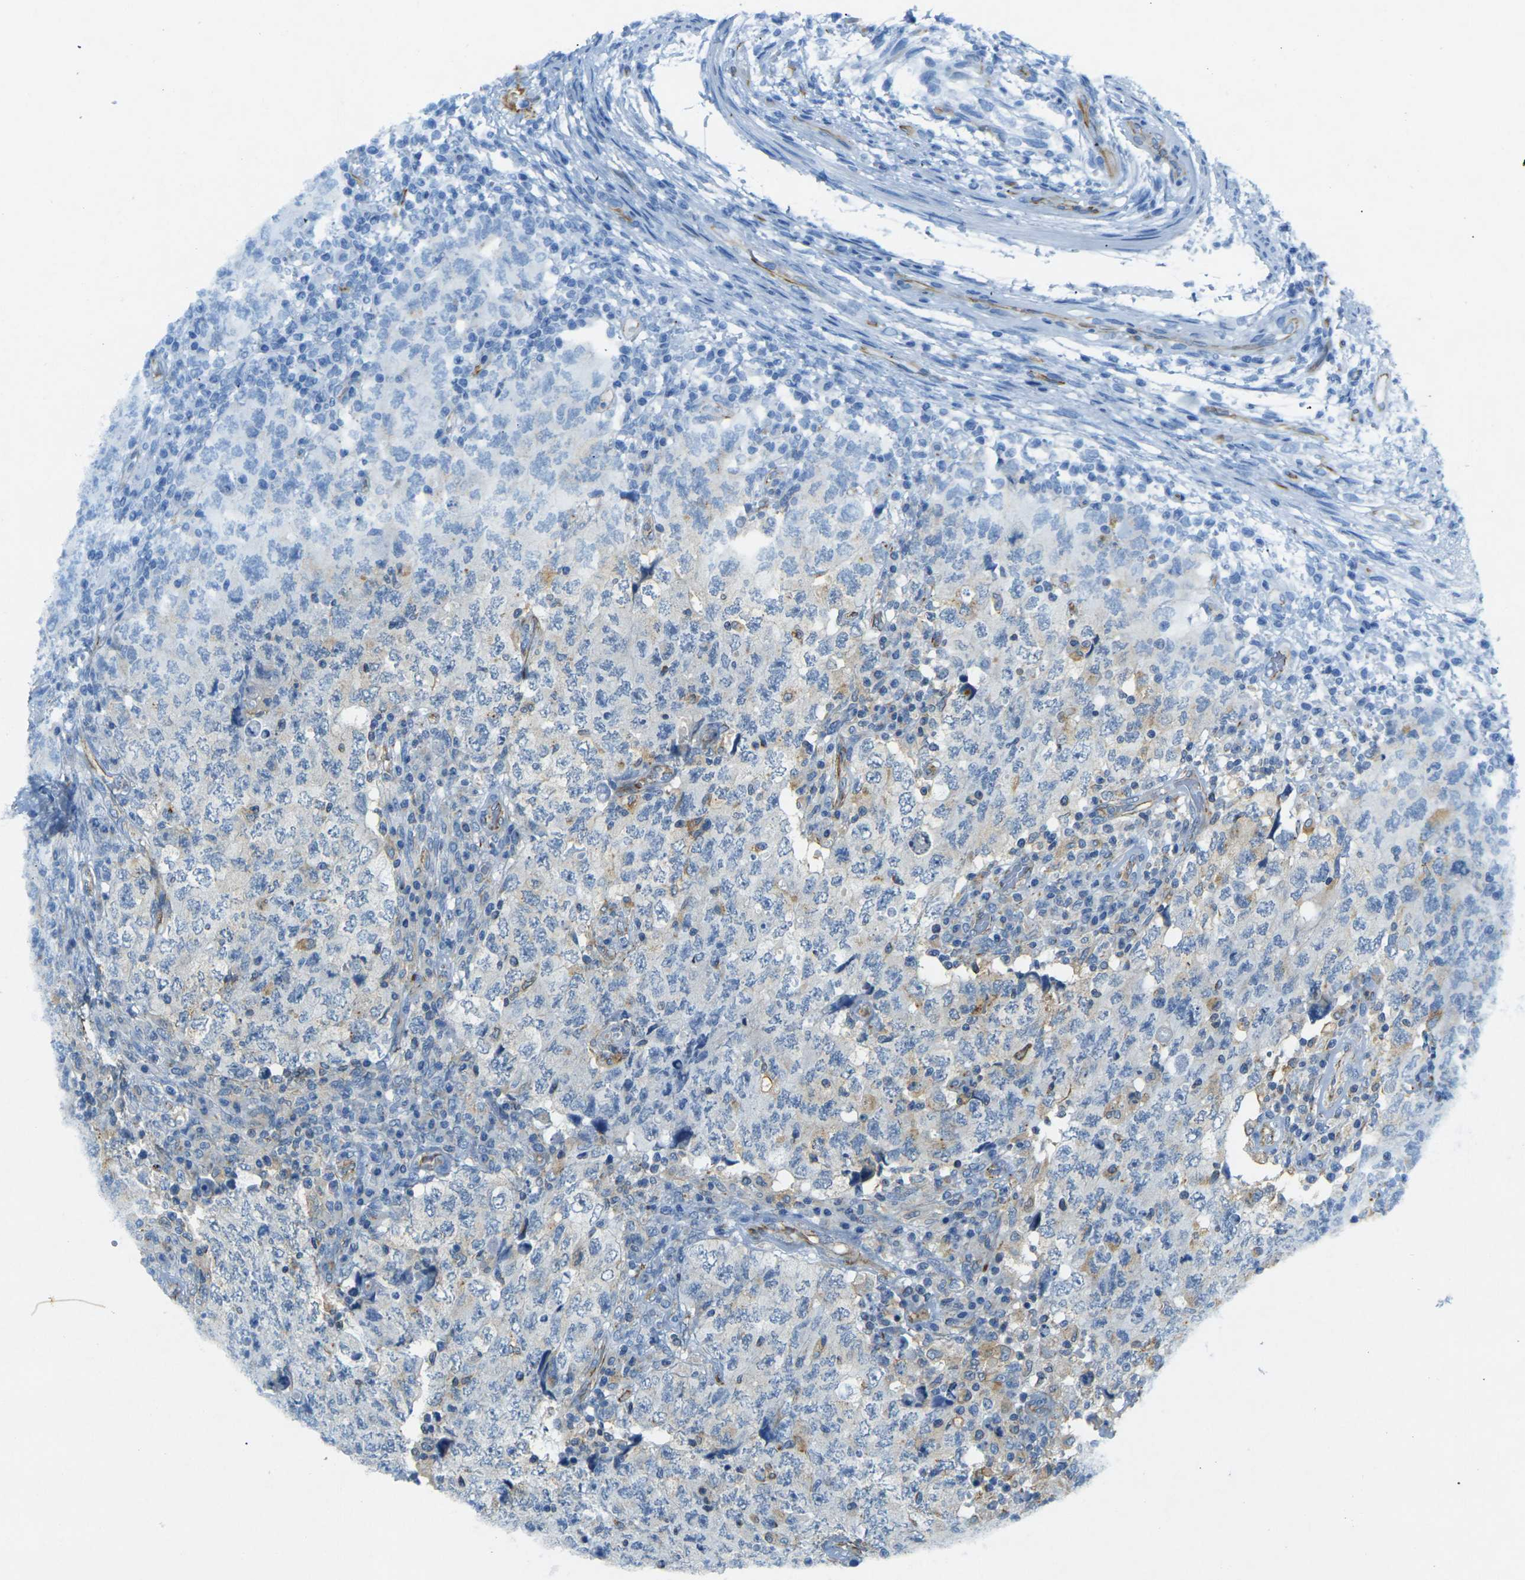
{"staining": {"intensity": "weak", "quantity": "<25%", "location": "cytoplasmic/membranous"}, "tissue": "testis cancer", "cell_type": "Tumor cells", "image_type": "cancer", "snomed": [{"axis": "morphology", "description": "Carcinoma, Embryonal, NOS"}, {"axis": "topography", "description": "Testis"}], "caption": "Tumor cells show no significant protein staining in testis cancer.", "gene": "SORT1", "patient": {"sex": "male", "age": 26}}